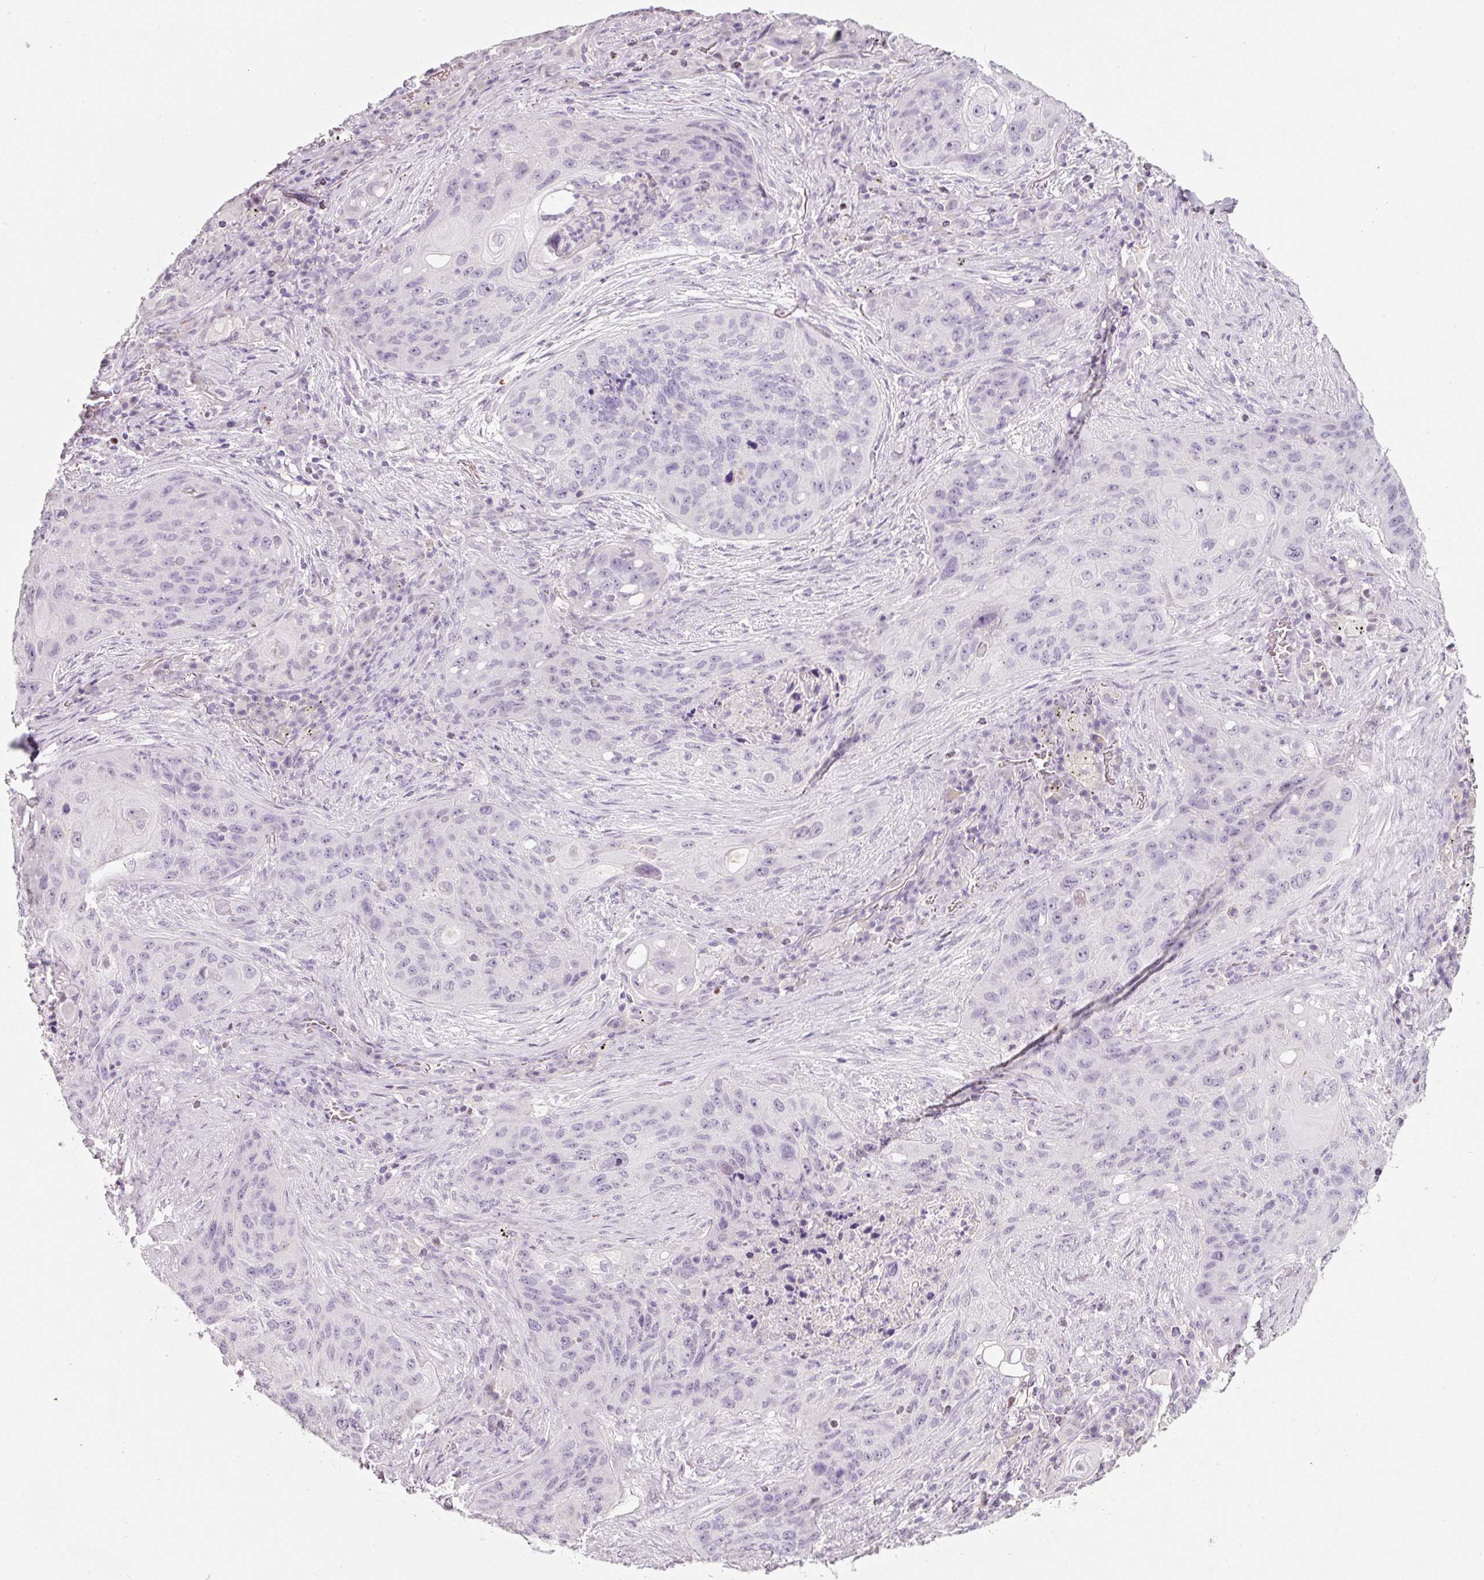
{"staining": {"intensity": "negative", "quantity": "none", "location": "none"}, "tissue": "lung cancer", "cell_type": "Tumor cells", "image_type": "cancer", "snomed": [{"axis": "morphology", "description": "Squamous cell carcinoma, NOS"}, {"axis": "topography", "description": "Lung"}], "caption": "Immunohistochemistry (IHC) micrograph of neoplastic tissue: lung cancer stained with DAB reveals no significant protein expression in tumor cells.", "gene": "ENSG00000206549", "patient": {"sex": "female", "age": 63}}